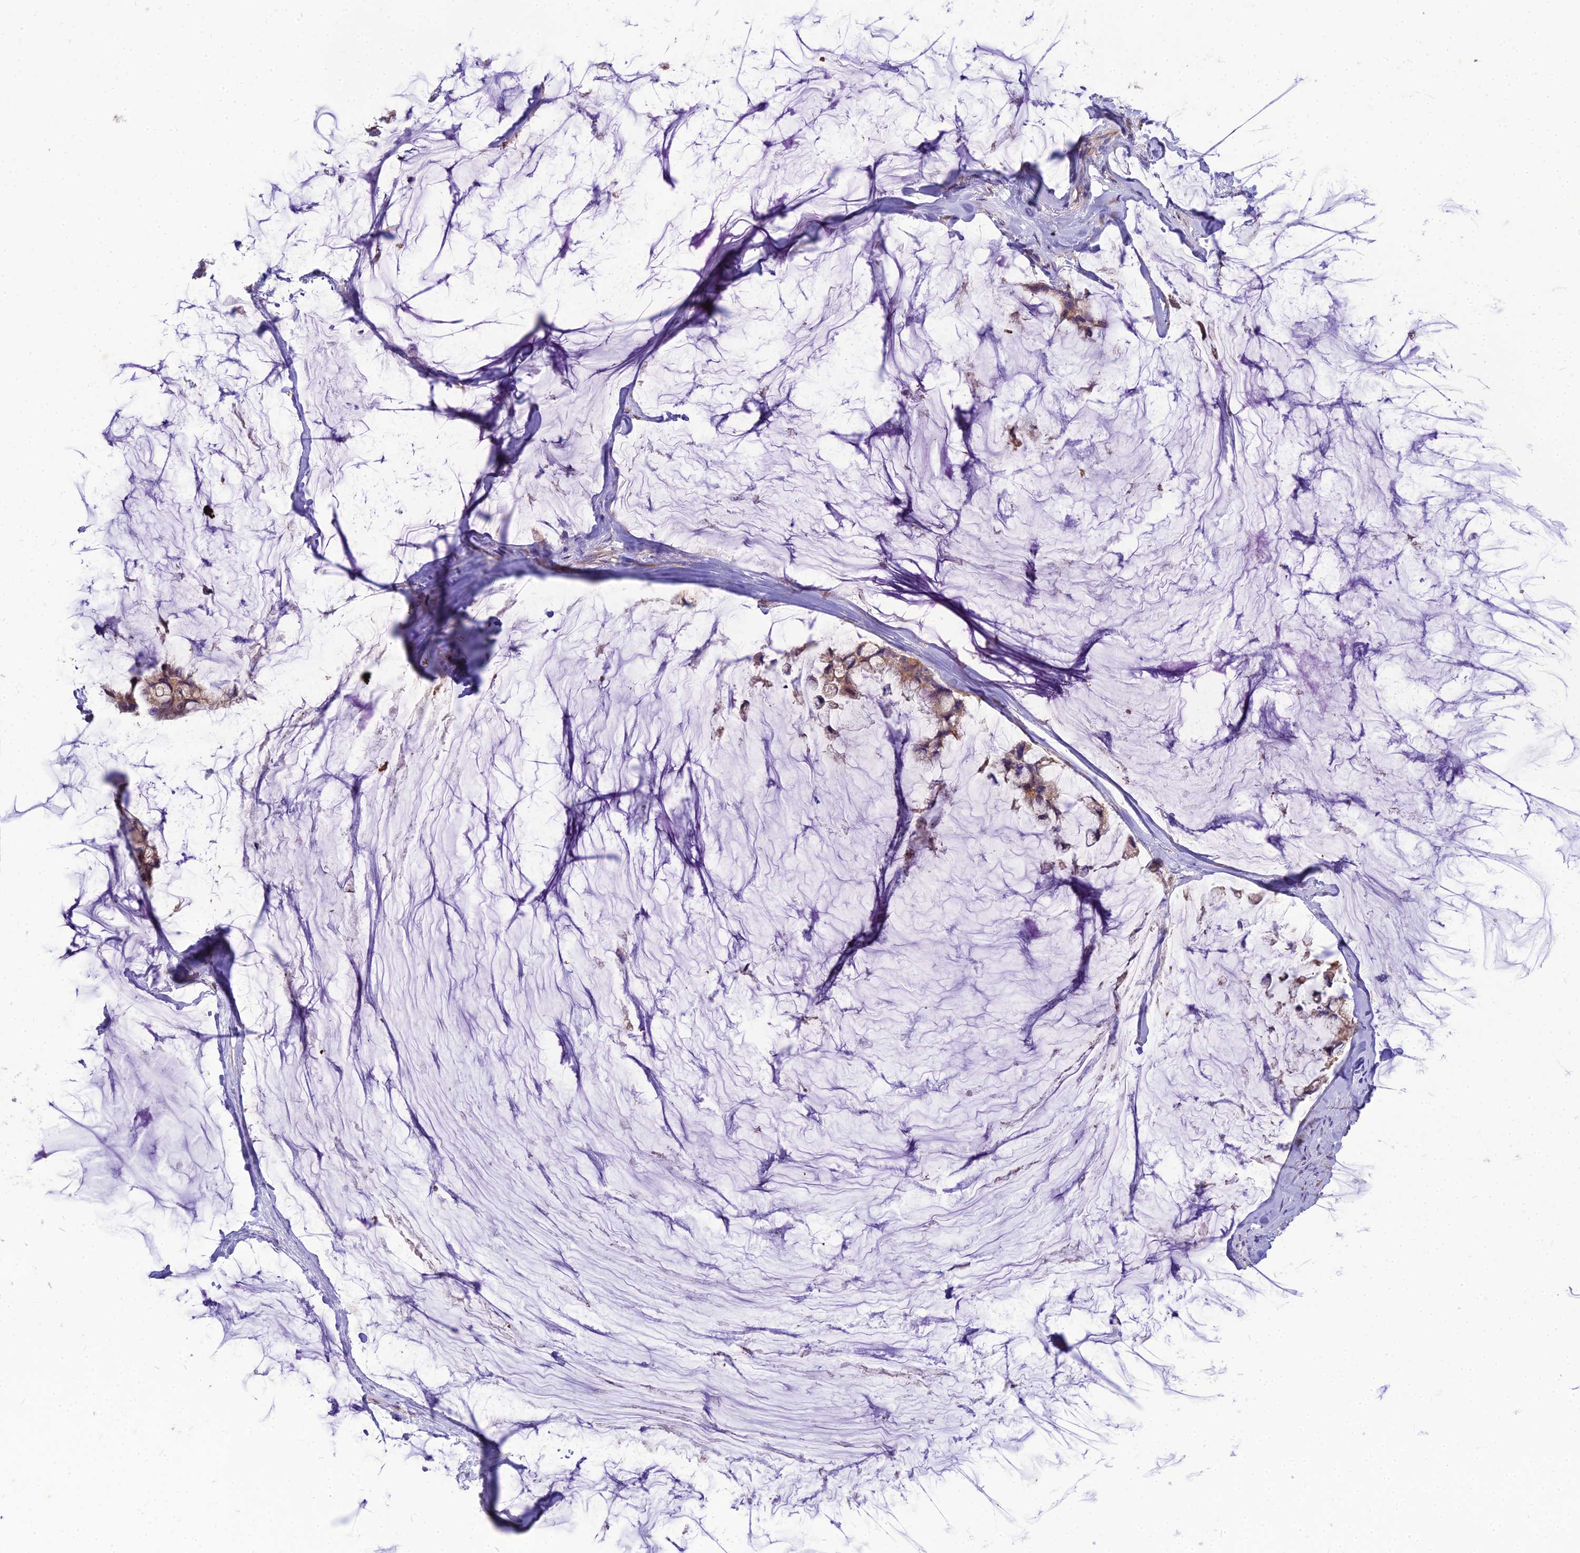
{"staining": {"intensity": "moderate", "quantity": ">75%", "location": "cytoplasmic/membranous"}, "tissue": "ovarian cancer", "cell_type": "Tumor cells", "image_type": "cancer", "snomed": [{"axis": "morphology", "description": "Cystadenocarcinoma, mucinous, NOS"}, {"axis": "topography", "description": "Ovary"}], "caption": "This histopathology image exhibits mucinous cystadenocarcinoma (ovarian) stained with immunohistochemistry (IHC) to label a protein in brown. The cytoplasmic/membranous of tumor cells show moderate positivity for the protein. Nuclei are counter-stained blue.", "gene": "SPRYD7", "patient": {"sex": "female", "age": 39}}